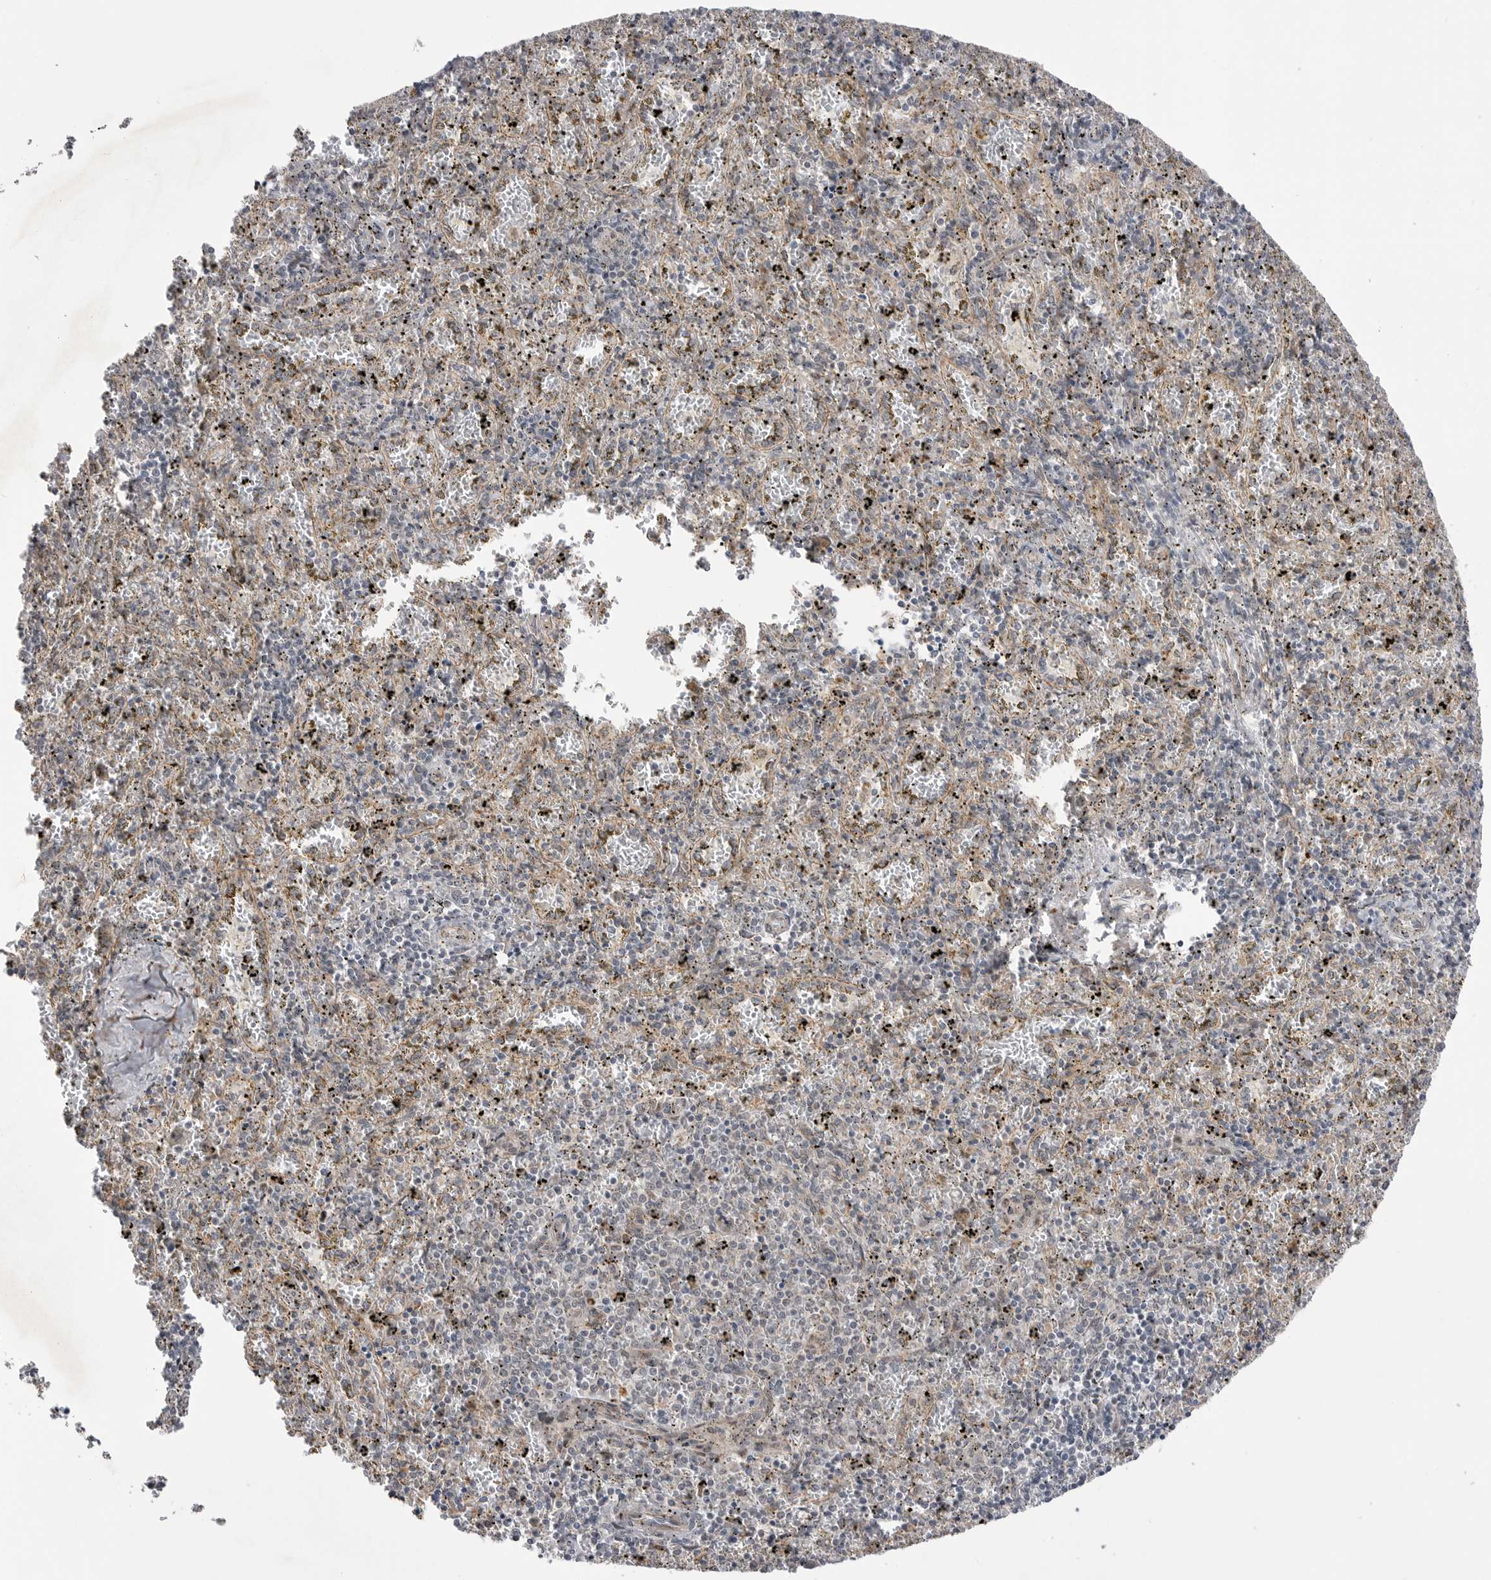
{"staining": {"intensity": "weak", "quantity": "<25%", "location": "cytoplasmic/membranous"}, "tissue": "spleen", "cell_type": "Cells in red pulp", "image_type": "normal", "snomed": [{"axis": "morphology", "description": "Normal tissue, NOS"}, {"axis": "topography", "description": "Spleen"}], "caption": "Immunohistochemistry histopathology image of unremarkable spleen: spleen stained with DAB (3,3'-diaminobenzidine) shows no significant protein staining in cells in red pulp.", "gene": "NTAQ1", "patient": {"sex": "male", "age": 11}}